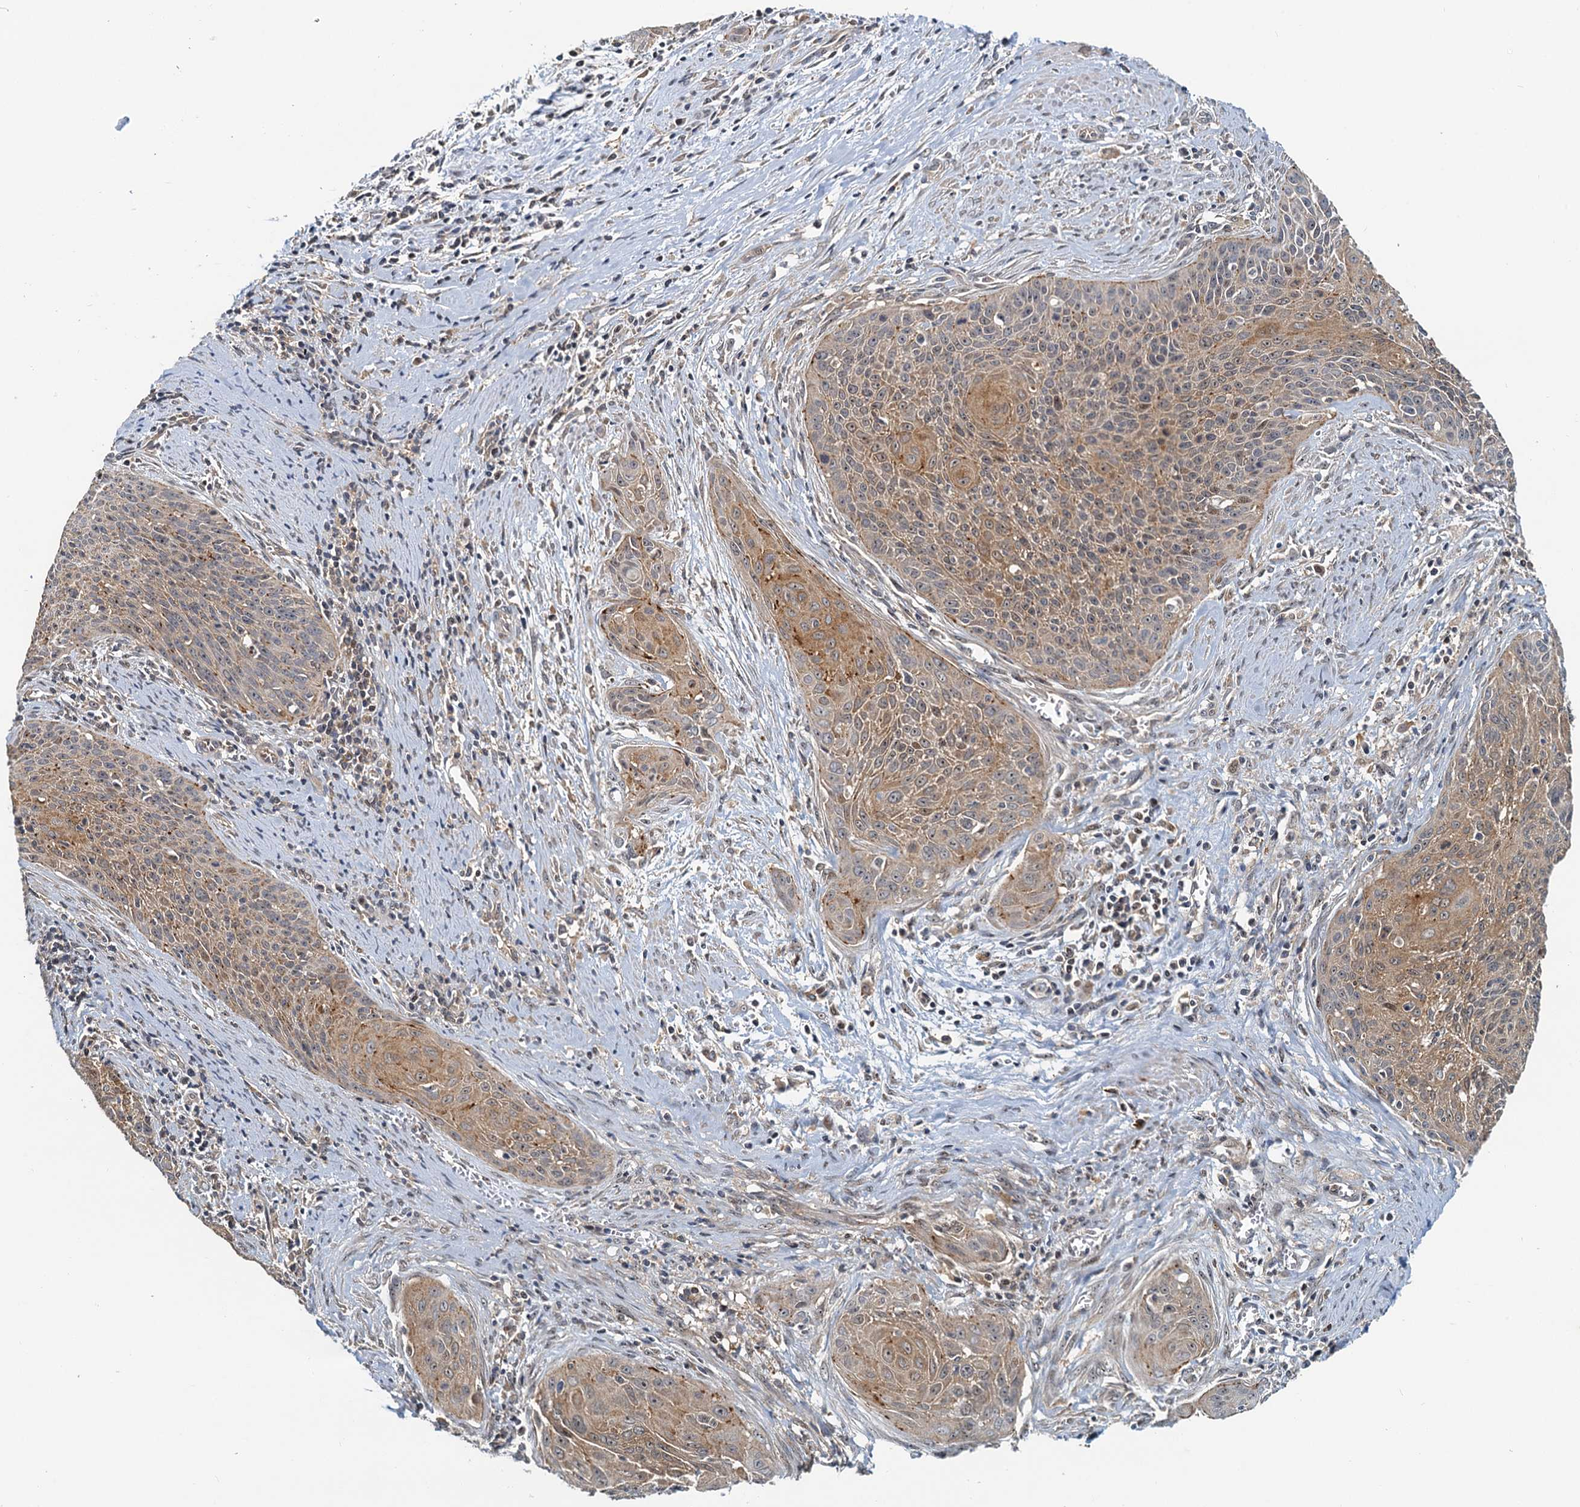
{"staining": {"intensity": "weak", "quantity": "25%-75%", "location": "cytoplasmic/membranous"}, "tissue": "cervical cancer", "cell_type": "Tumor cells", "image_type": "cancer", "snomed": [{"axis": "morphology", "description": "Squamous cell carcinoma, NOS"}, {"axis": "topography", "description": "Cervix"}], "caption": "Immunohistochemical staining of cervical cancer reveals weak cytoplasmic/membranous protein expression in approximately 25%-75% of tumor cells. Immunohistochemistry stains the protein in brown and the nuclei are stained blue.", "gene": "TOLLIP", "patient": {"sex": "female", "age": 55}}